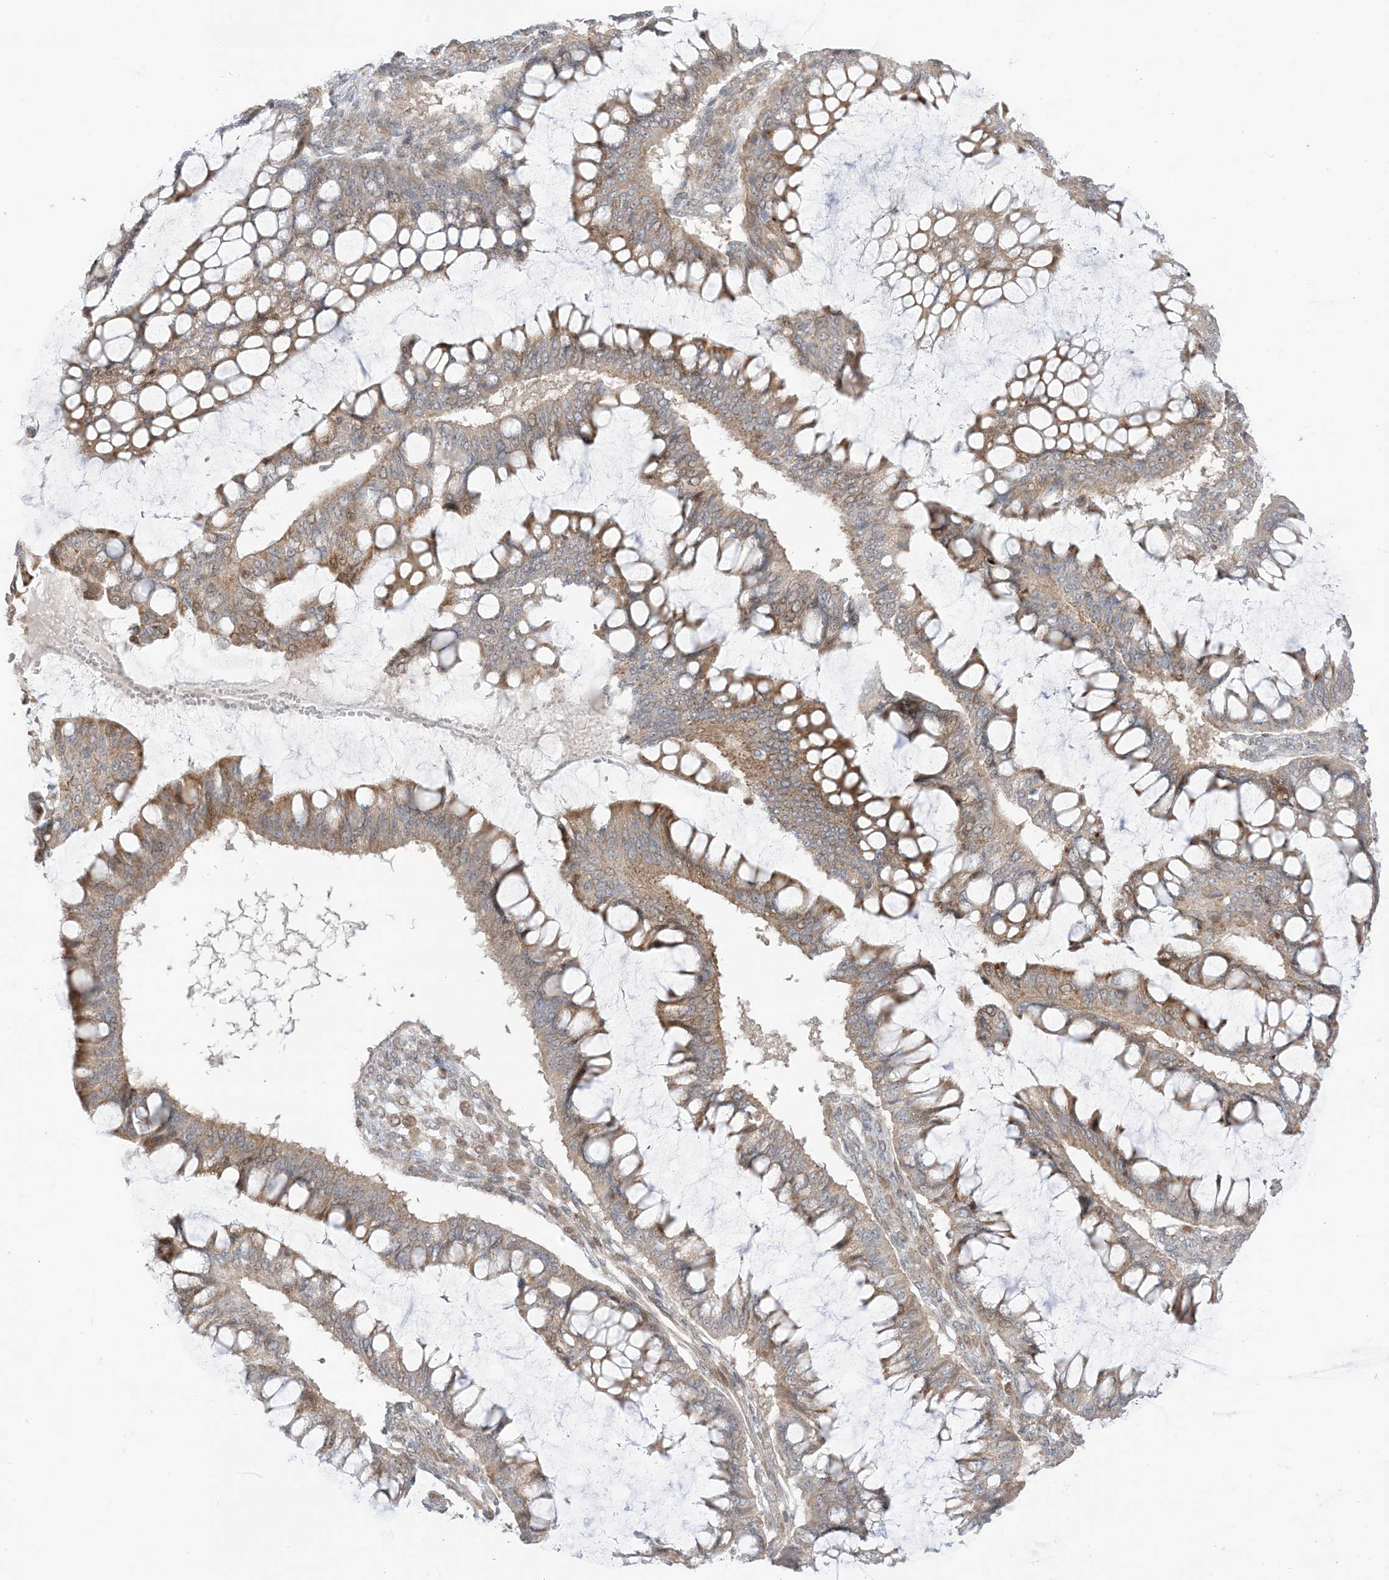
{"staining": {"intensity": "moderate", "quantity": ">75%", "location": "cytoplasmic/membranous,nuclear"}, "tissue": "ovarian cancer", "cell_type": "Tumor cells", "image_type": "cancer", "snomed": [{"axis": "morphology", "description": "Cystadenocarcinoma, mucinous, NOS"}, {"axis": "topography", "description": "Ovary"}], "caption": "Immunohistochemistry histopathology image of neoplastic tissue: human ovarian cancer (mucinous cystadenocarcinoma) stained using immunohistochemistry reveals medium levels of moderate protein expression localized specifically in the cytoplasmic/membranous and nuclear of tumor cells, appearing as a cytoplasmic/membranous and nuclear brown color.", "gene": "UBE2E2", "patient": {"sex": "female", "age": 73}}